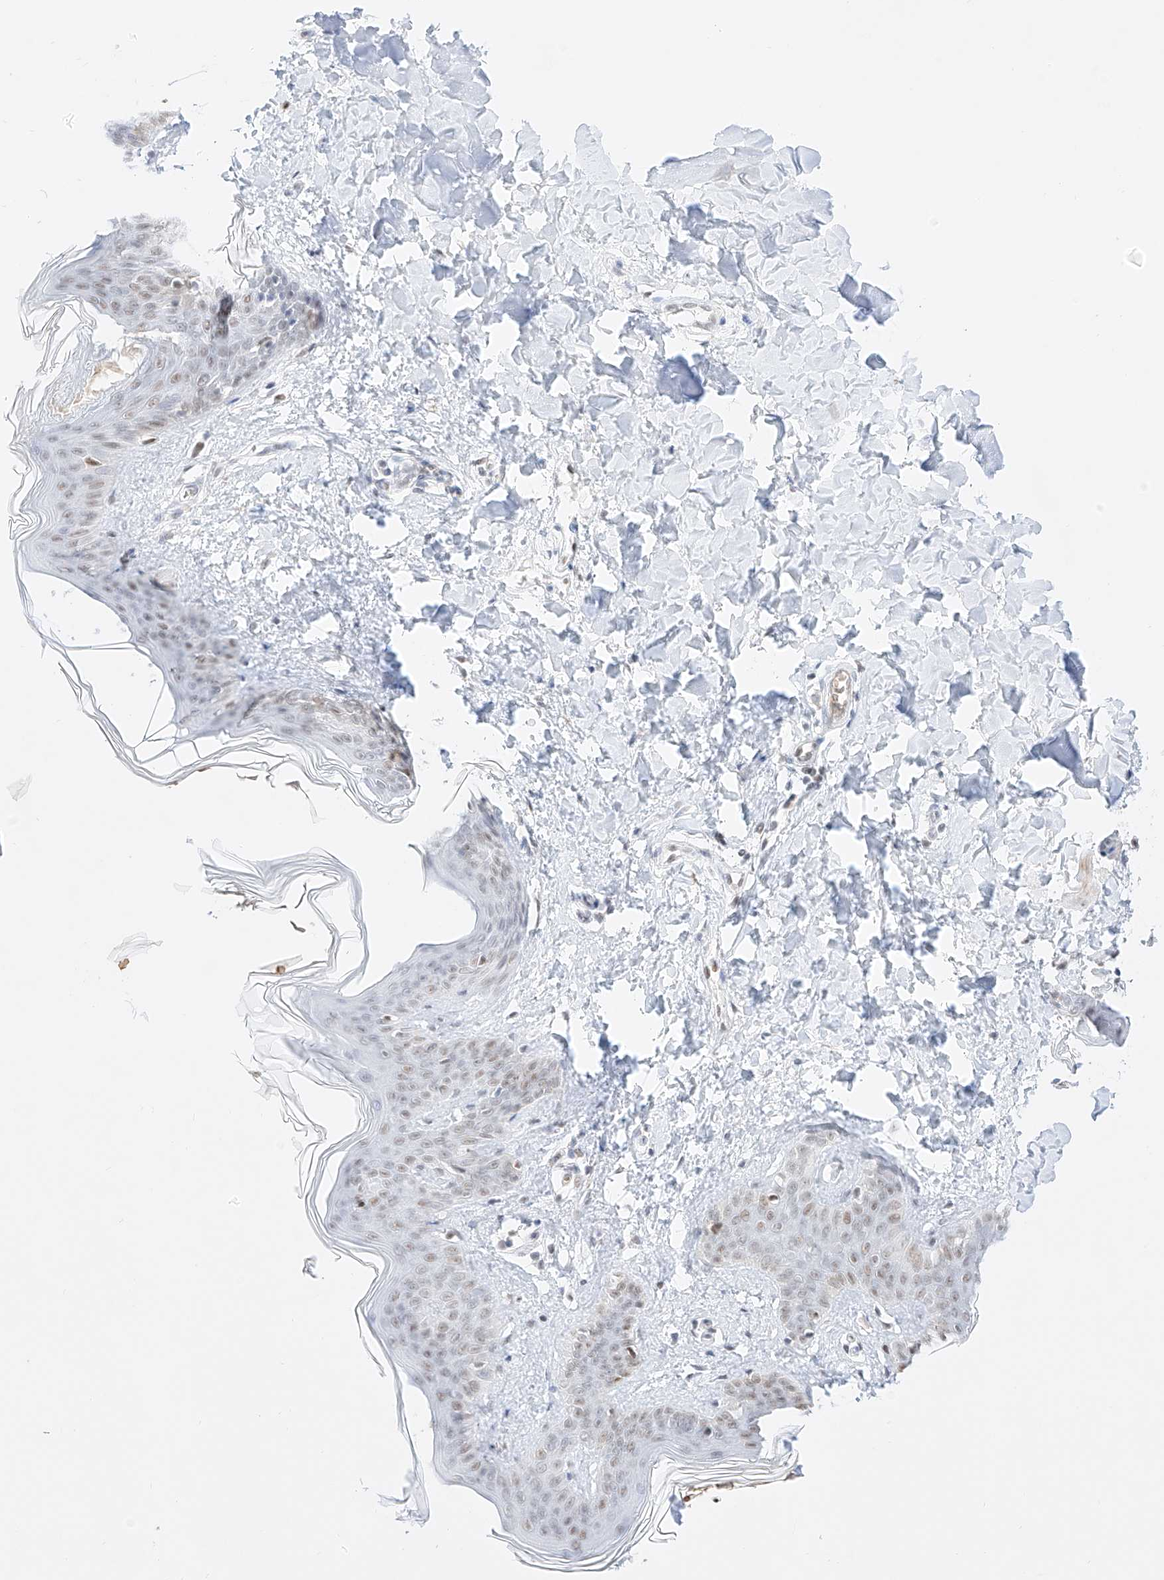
{"staining": {"intensity": "weak", "quantity": "<25%", "location": "nuclear"}, "tissue": "skin", "cell_type": "Fibroblasts", "image_type": "normal", "snomed": [{"axis": "morphology", "description": "Normal tissue, NOS"}, {"axis": "topography", "description": "Skin"}], "caption": "This is an IHC photomicrograph of unremarkable human skin. There is no expression in fibroblasts.", "gene": "APIP", "patient": {"sex": "female", "age": 17}}